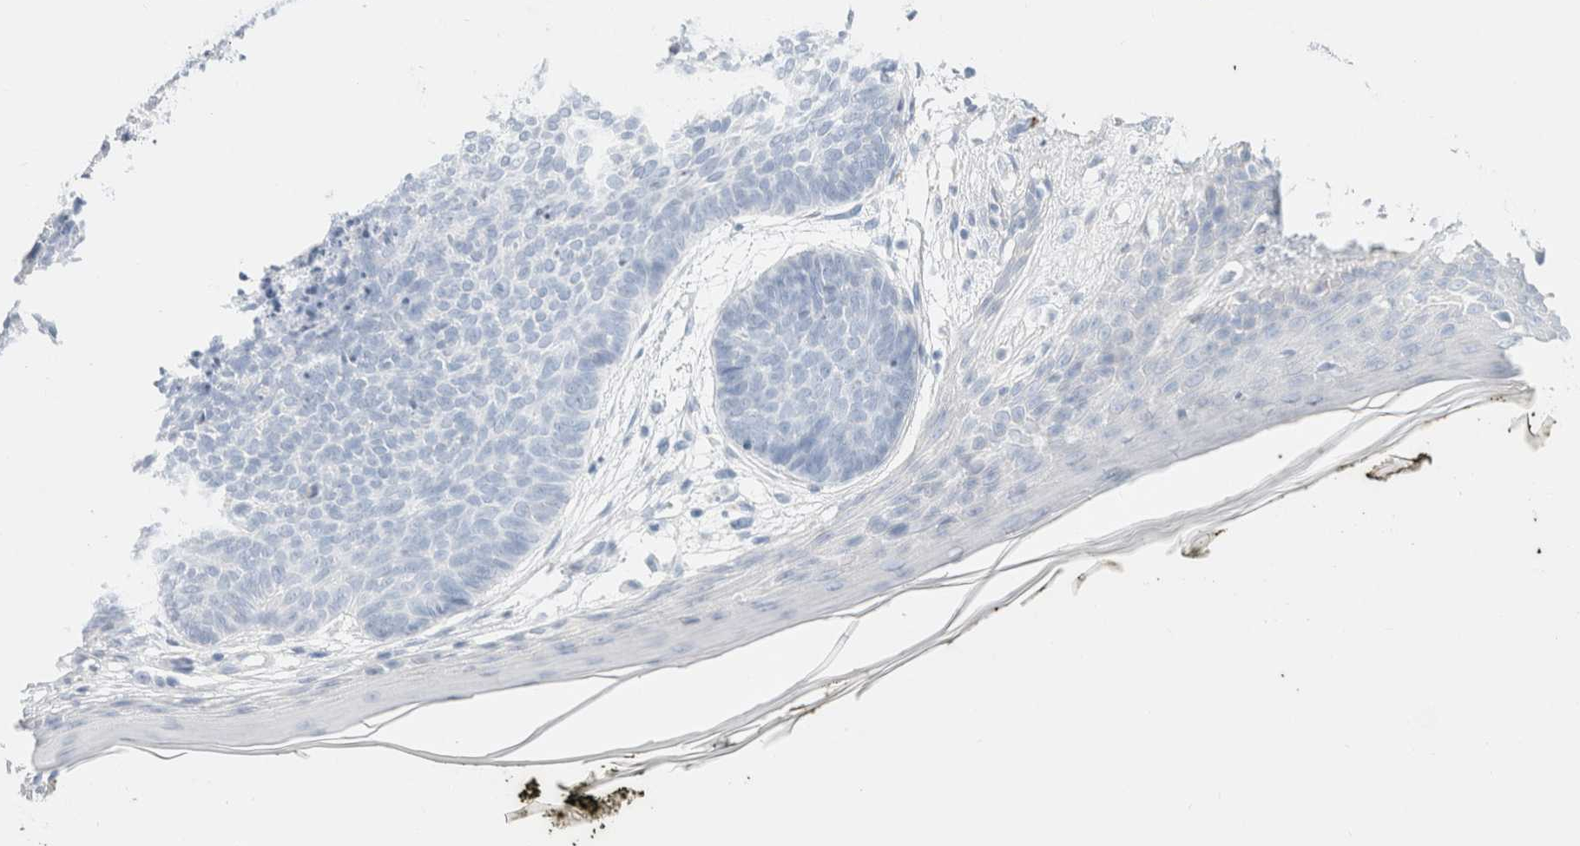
{"staining": {"intensity": "negative", "quantity": "none", "location": "none"}, "tissue": "skin cancer", "cell_type": "Tumor cells", "image_type": "cancer", "snomed": [{"axis": "morphology", "description": "Normal tissue, NOS"}, {"axis": "morphology", "description": "Basal cell carcinoma"}, {"axis": "topography", "description": "Skin"}], "caption": "Human skin cancer (basal cell carcinoma) stained for a protein using IHC exhibits no staining in tumor cells.", "gene": "CPQ", "patient": {"sex": "male", "age": 50}}